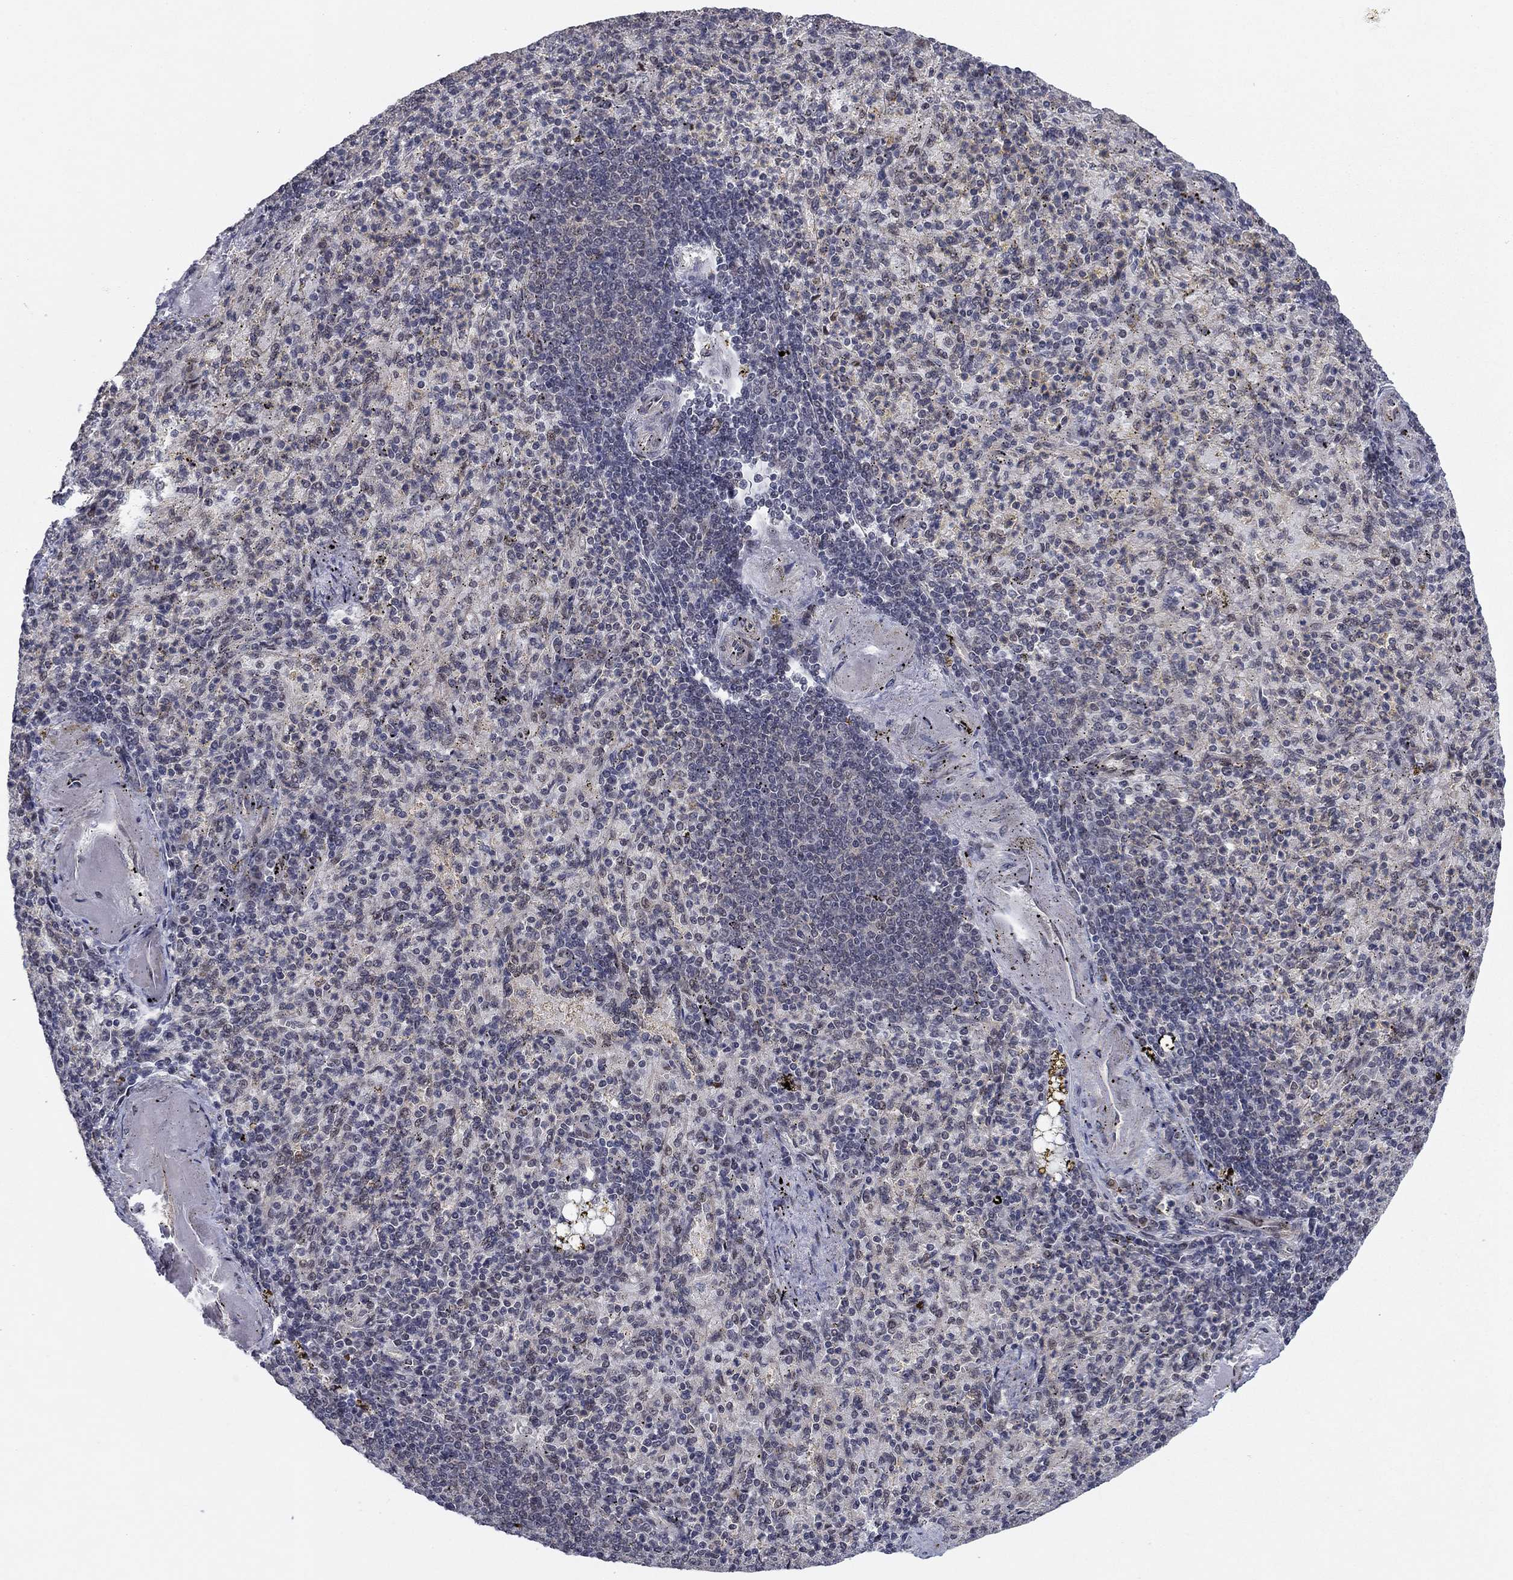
{"staining": {"intensity": "negative", "quantity": "none", "location": "none"}, "tissue": "spleen", "cell_type": "Cells in red pulp", "image_type": "normal", "snomed": [{"axis": "morphology", "description": "Normal tissue, NOS"}, {"axis": "topography", "description": "Spleen"}], "caption": "There is no significant staining in cells in red pulp of spleen. (Stains: DAB immunohistochemistry with hematoxylin counter stain, Microscopy: brightfield microscopy at high magnification).", "gene": "PSMC1", "patient": {"sex": "female", "age": 74}}